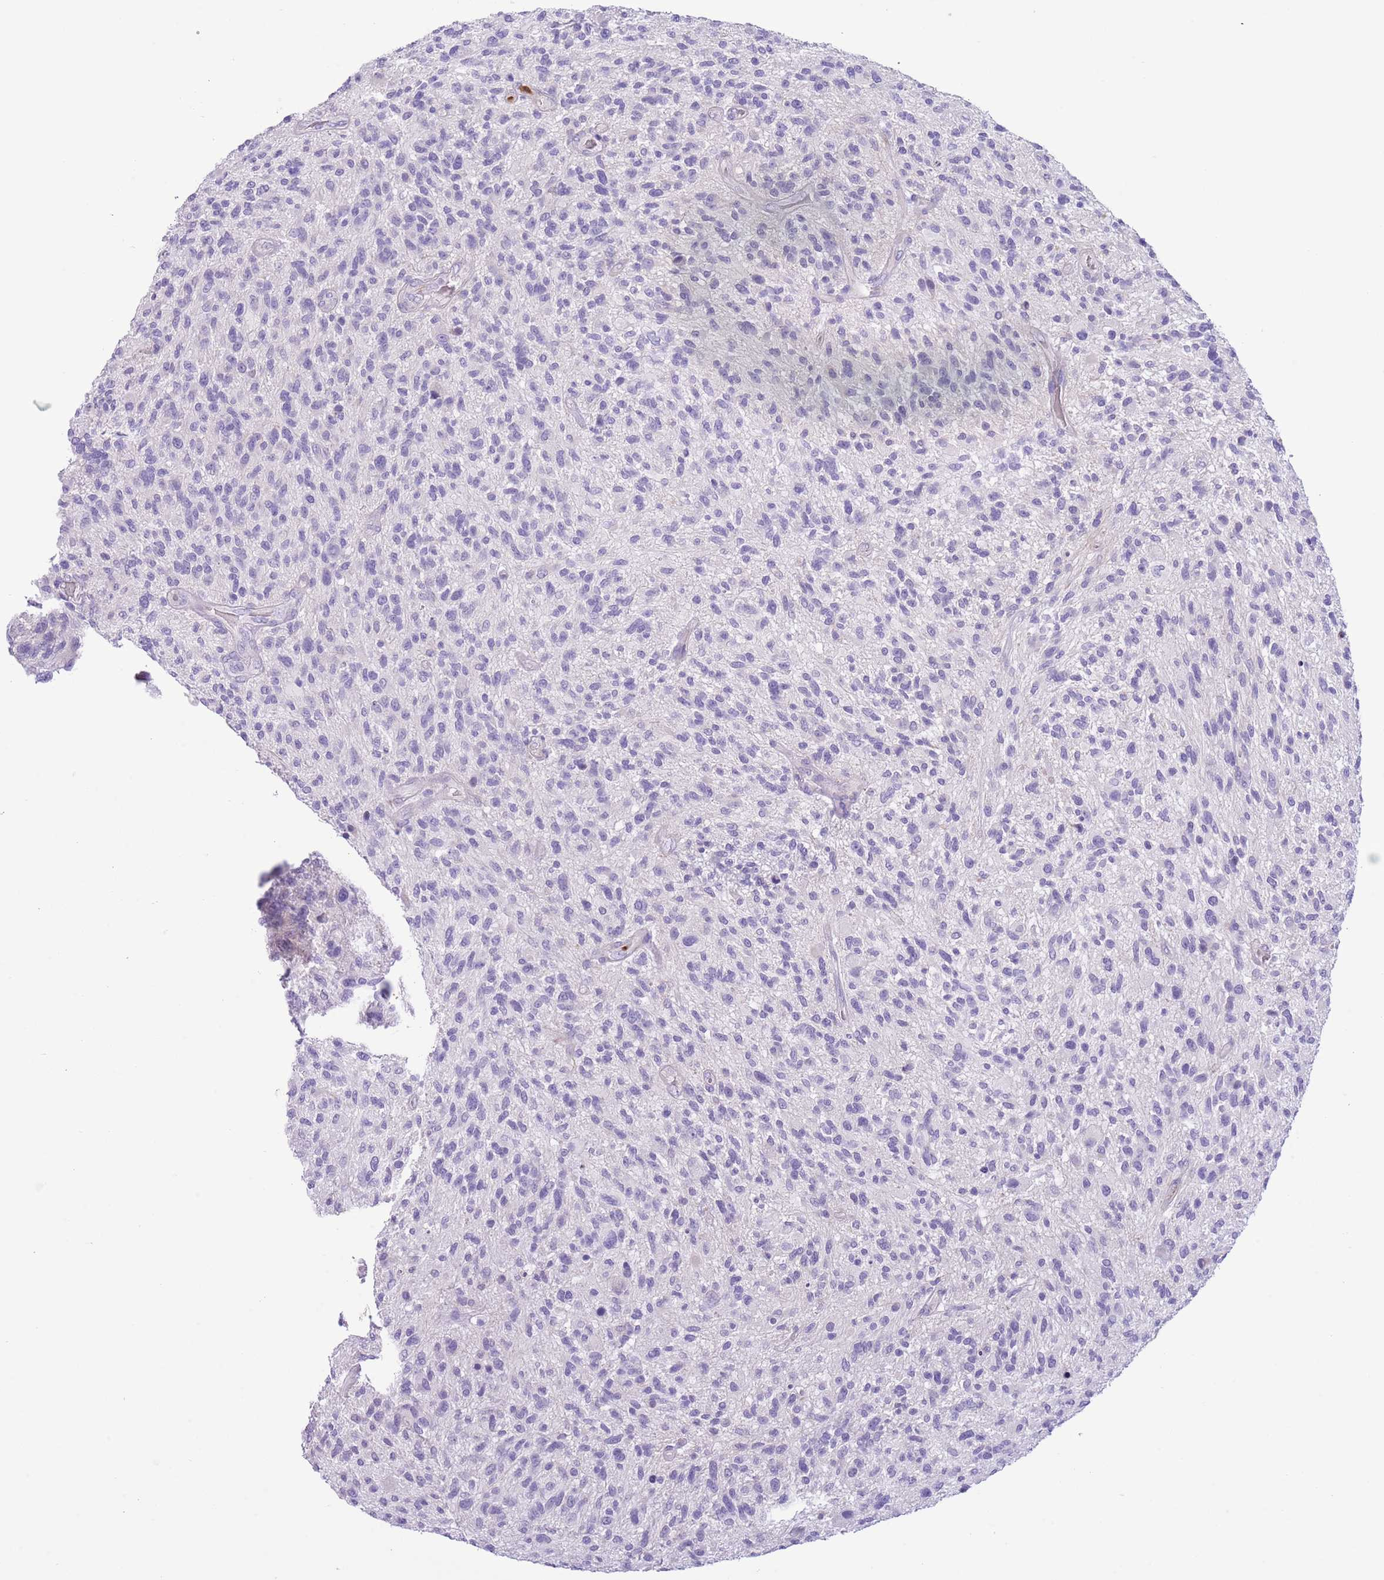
{"staining": {"intensity": "negative", "quantity": "none", "location": "none"}, "tissue": "glioma", "cell_type": "Tumor cells", "image_type": "cancer", "snomed": [{"axis": "morphology", "description": "Glioma, malignant, High grade"}, {"axis": "topography", "description": "Brain"}], "caption": "Immunohistochemistry micrograph of neoplastic tissue: human glioma stained with DAB (3,3'-diaminobenzidine) shows no significant protein expression in tumor cells. The staining is performed using DAB brown chromogen with nuclei counter-stained in using hematoxylin.", "gene": "OR6M1", "patient": {"sex": "male", "age": 47}}